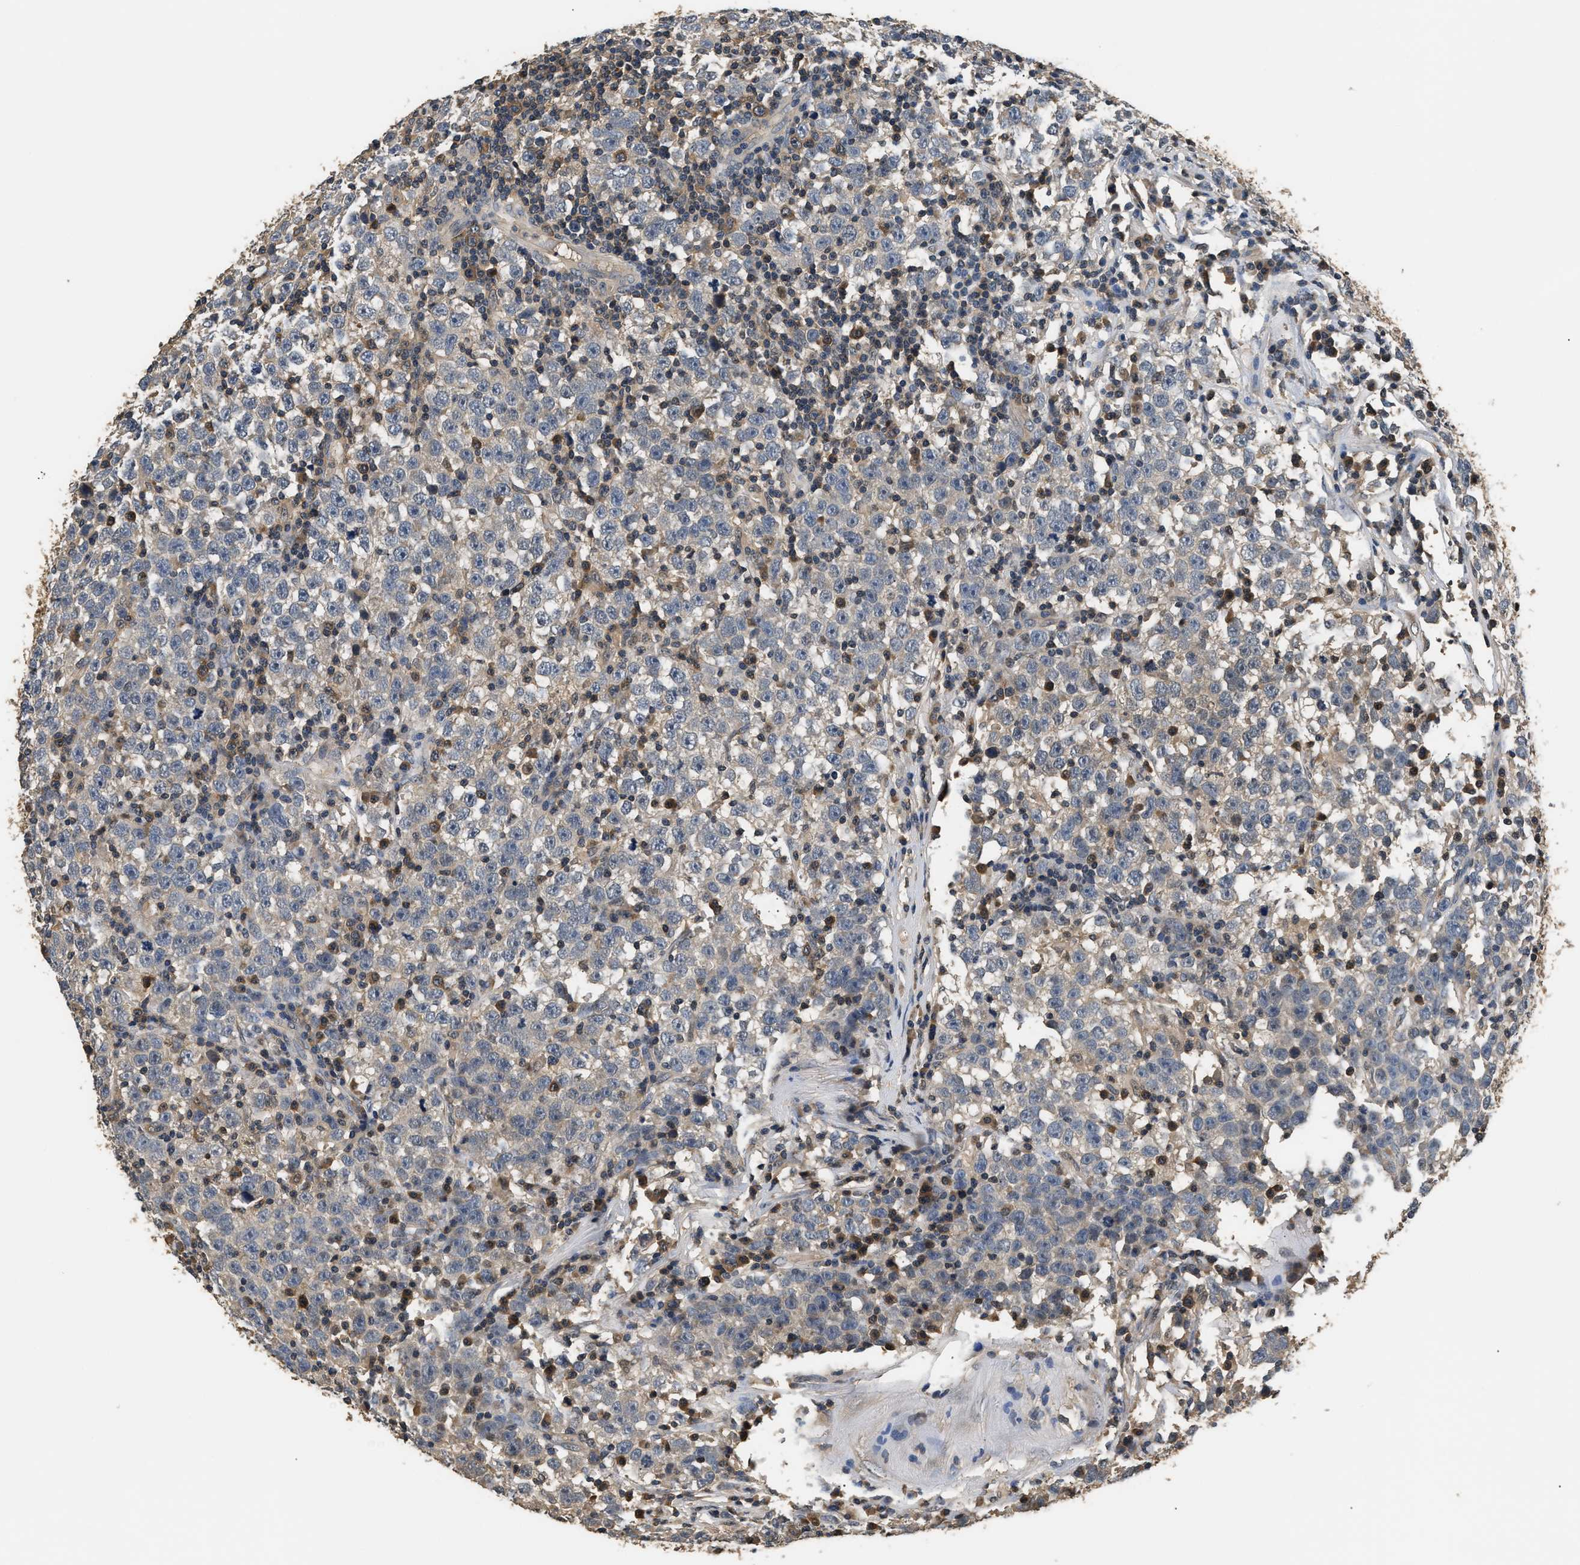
{"staining": {"intensity": "negative", "quantity": "none", "location": "none"}, "tissue": "testis cancer", "cell_type": "Tumor cells", "image_type": "cancer", "snomed": [{"axis": "morphology", "description": "Normal tissue, NOS"}, {"axis": "morphology", "description": "Seminoma, NOS"}, {"axis": "topography", "description": "Testis"}], "caption": "This is a histopathology image of immunohistochemistry (IHC) staining of testis cancer (seminoma), which shows no expression in tumor cells.", "gene": "GPI", "patient": {"sex": "male", "age": 43}}